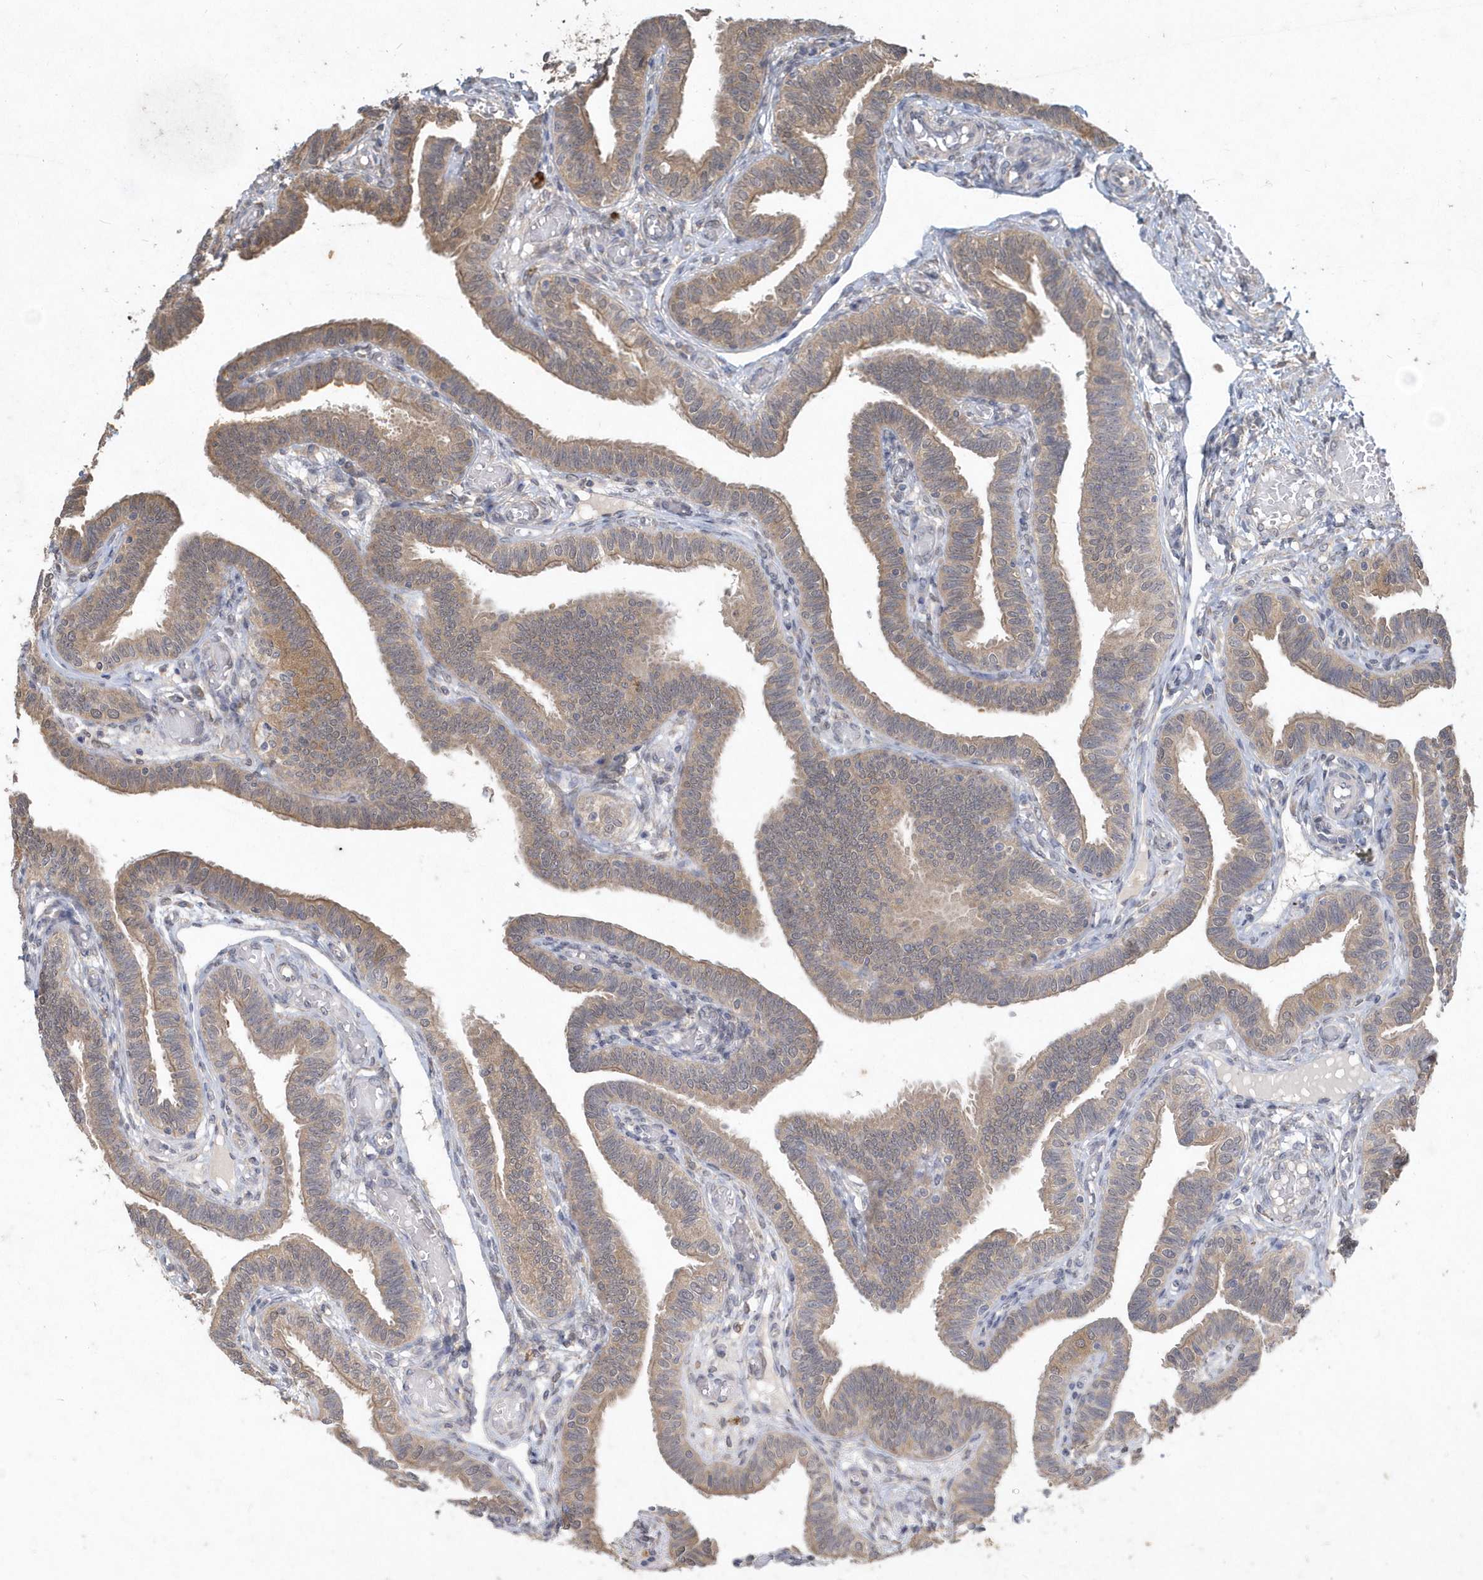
{"staining": {"intensity": "moderate", "quantity": ">75%", "location": "cytoplasmic/membranous"}, "tissue": "fallopian tube", "cell_type": "Glandular cells", "image_type": "normal", "snomed": [{"axis": "morphology", "description": "Normal tissue, NOS"}, {"axis": "topography", "description": "Fallopian tube"}], "caption": "Protein expression analysis of benign human fallopian tube reveals moderate cytoplasmic/membranous staining in approximately >75% of glandular cells. Using DAB (3,3'-diaminobenzidine) (brown) and hematoxylin (blue) stains, captured at high magnification using brightfield microscopy.", "gene": "AKR7A2", "patient": {"sex": "female", "age": 39}}